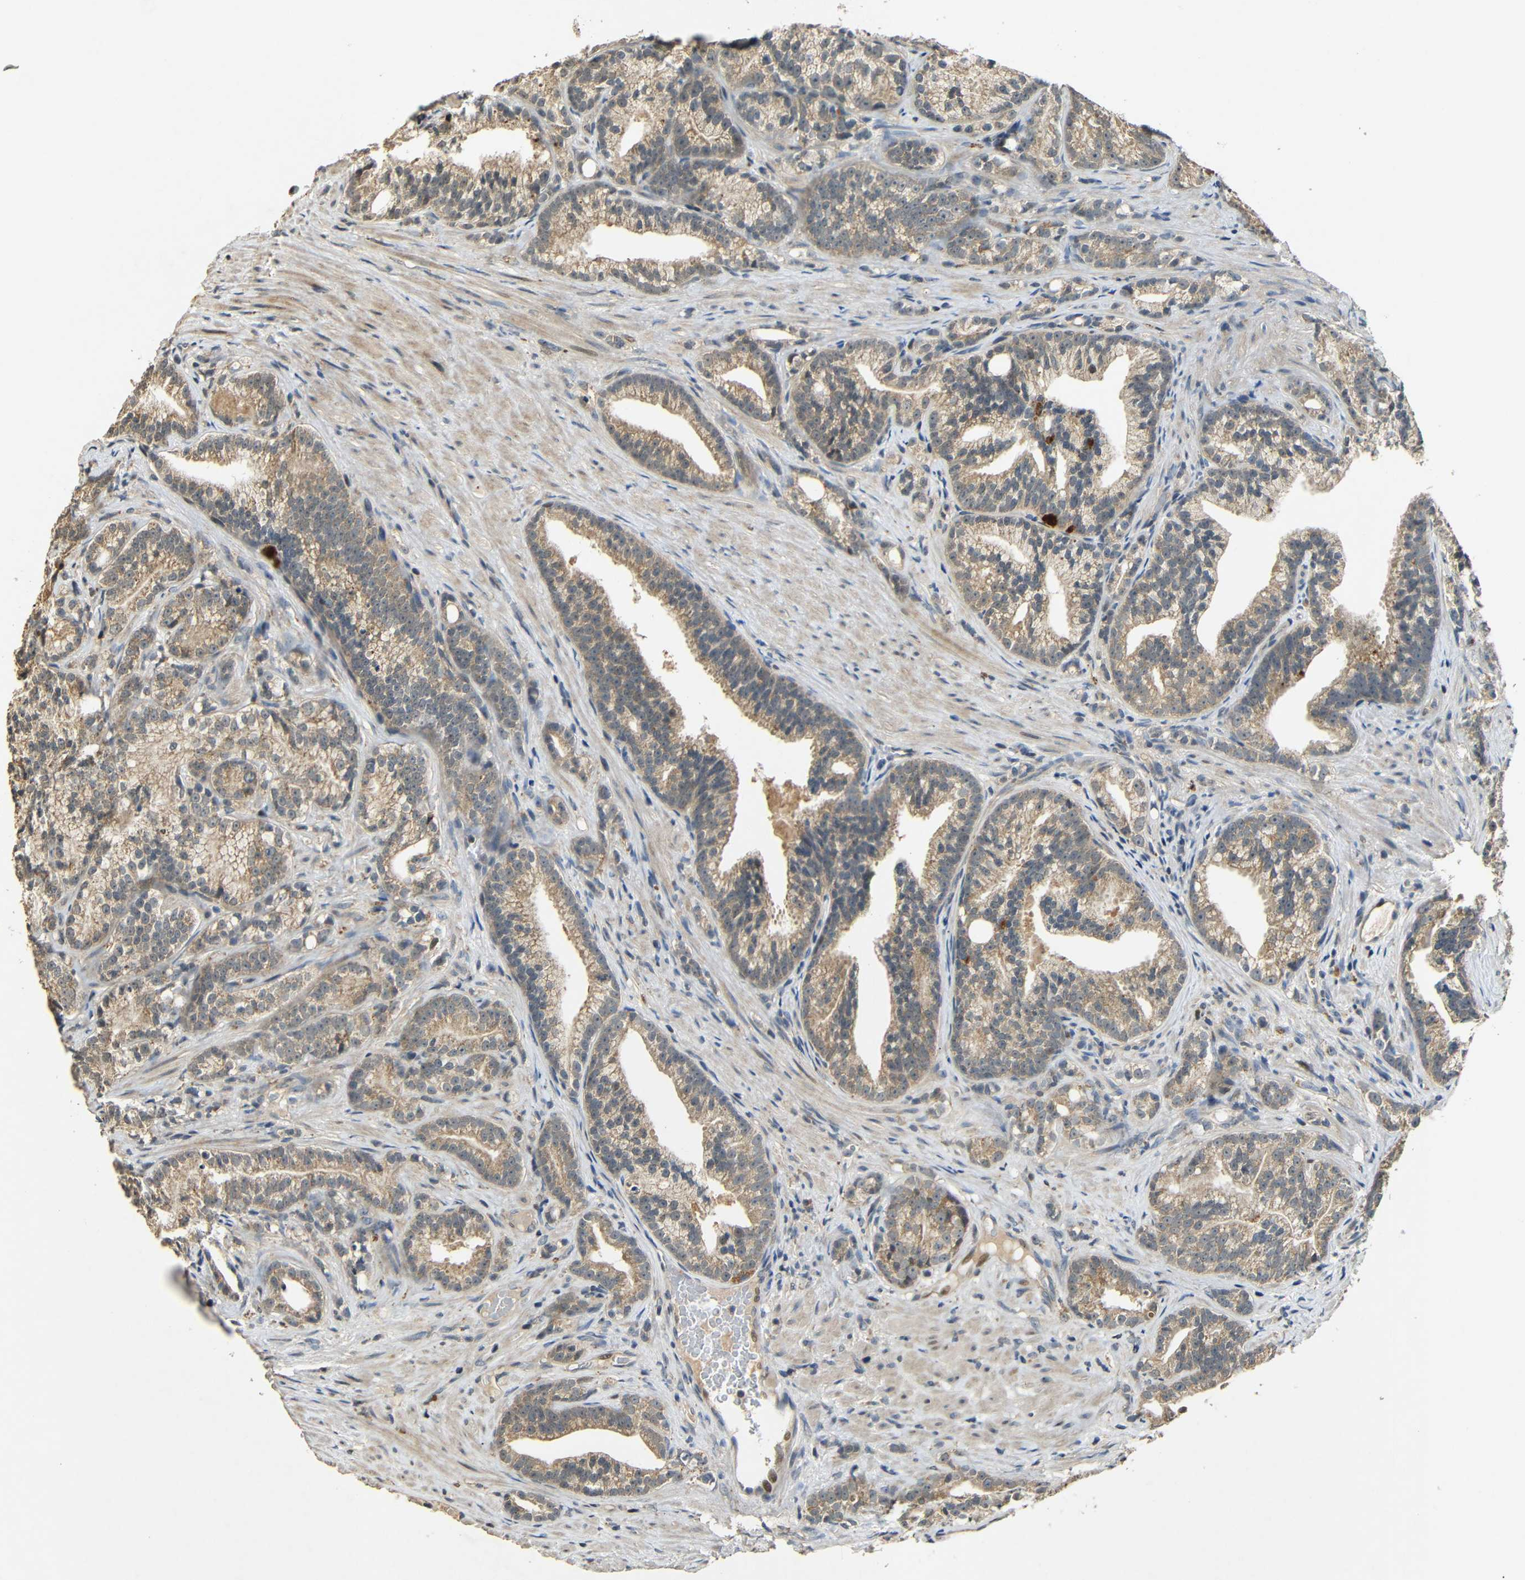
{"staining": {"intensity": "moderate", "quantity": ">75%", "location": "cytoplasmic/membranous"}, "tissue": "prostate cancer", "cell_type": "Tumor cells", "image_type": "cancer", "snomed": [{"axis": "morphology", "description": "Adenocarcinoma, Low grade"}, {"axis": "topography", "description": "Prostate"}], "caption": "Moderate cytoplasmic/membranous positivity for a protein is seen in about >75% of tumor cells of adenocarcinoma (low-grade) (prostate) using IHC.", "gene": "KAZALD1", "patient": {"sex": "male", "age": 89}}